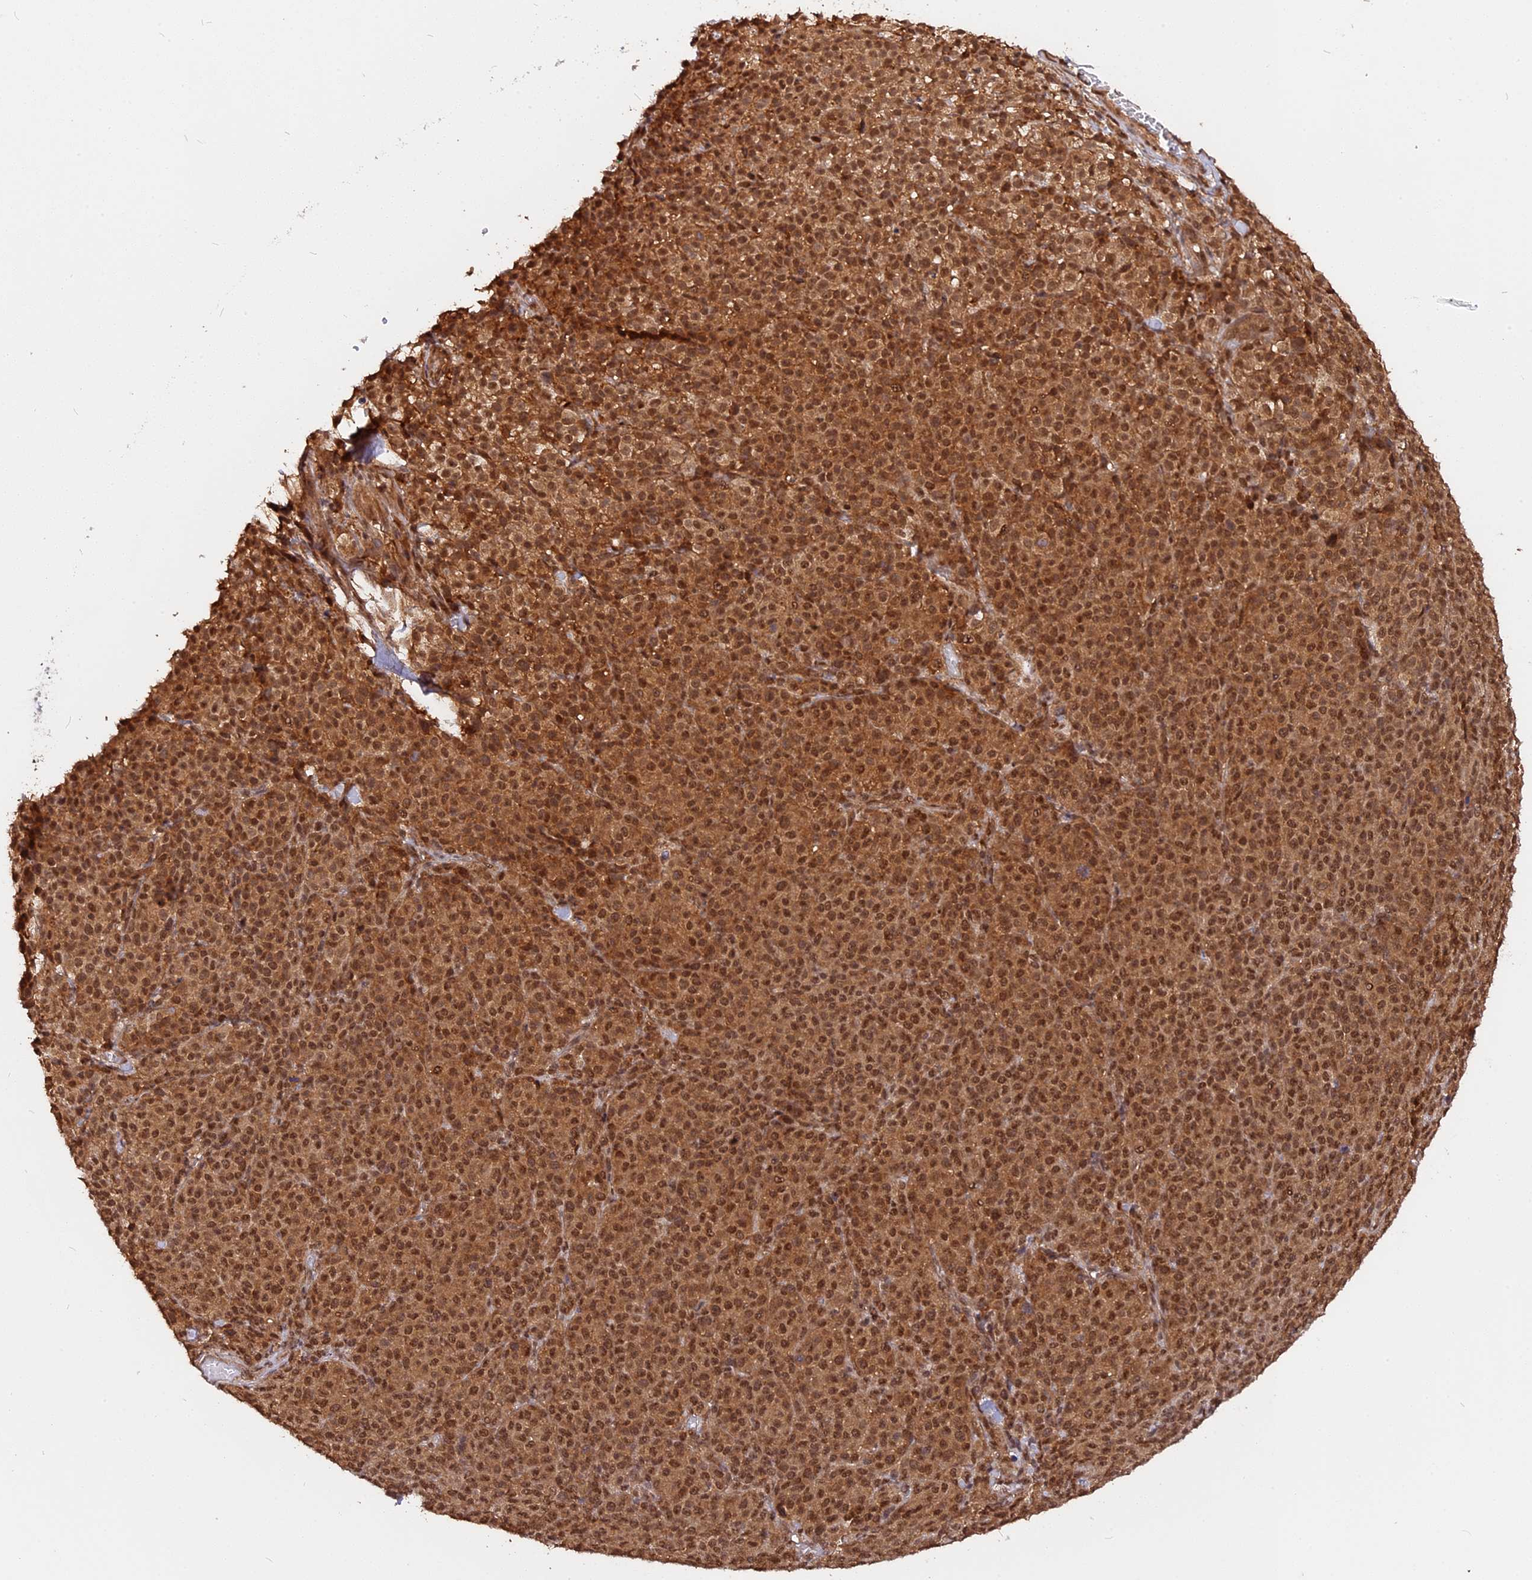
{"staining": {"intensity": "strong", "quantity": ">75%", "location": "cytoplasmic/membranous,nuclear"}, "tissue": "melanoma", "cell_type": "Tumor cells", "image_type": "cancer", "snomed": [{"axis": "morphology", "description": "Normal tissue, NOS"}, {"axis": "morphology", "description": "Malignant melanoma, NOS"}, {"axis": "topography", "description": "Skin"}], "caption": "Tumor cells demonstrate high levels of strong cytoplasmic/membranous and nuclear positivity in approximately >75% of cells in human malignant melanoma.", "gene": "ADRM1", "patient": {"sex": "female", "age": 34}}